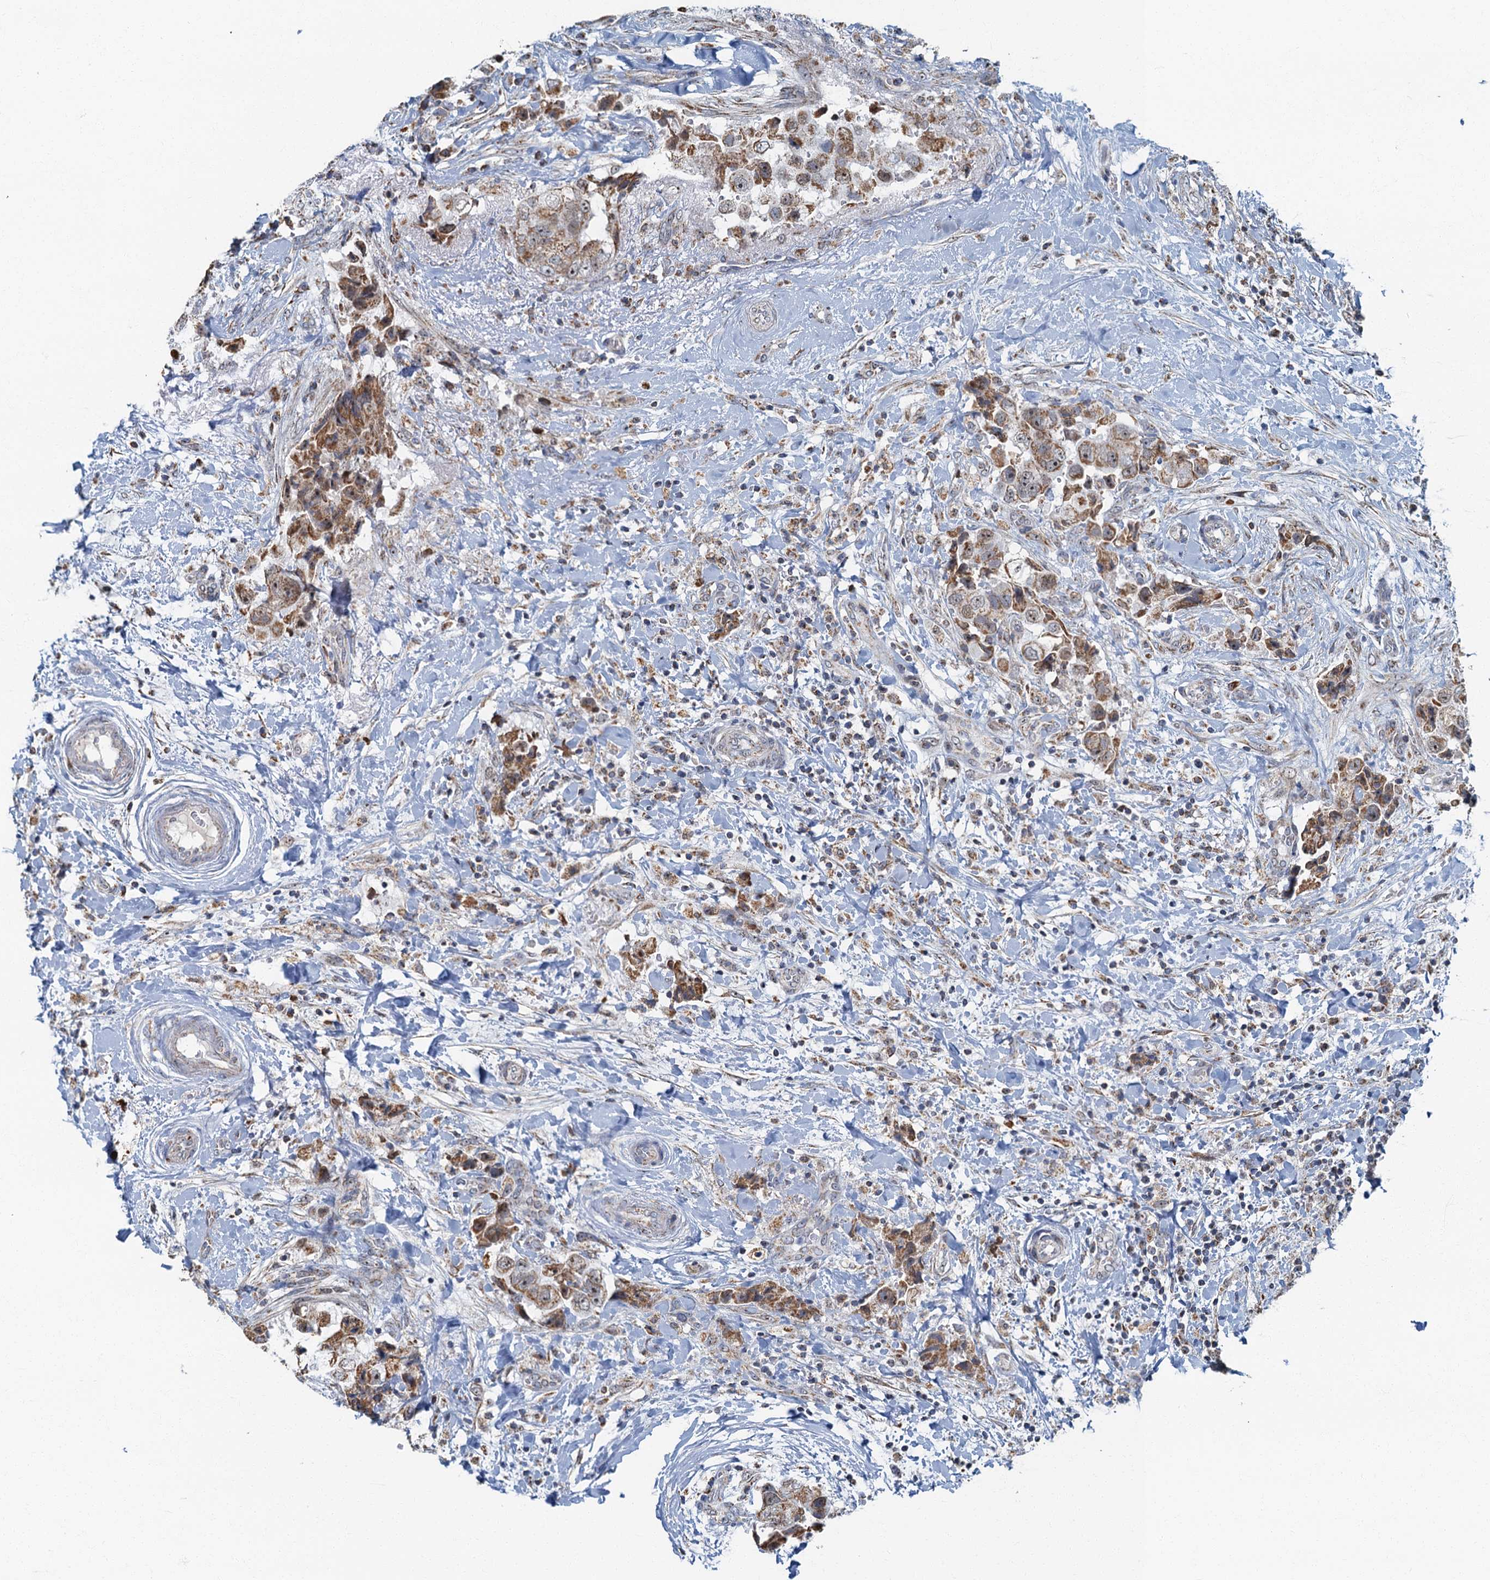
{"staining": {"intensity": "moderate", "quantity": ">75%", "location": "cytoplasmic/membranous"}, "tissue": "breast cancer", "cell_type": "Tumor cells", "image_type": "cancer", "snomed": [{"axis": "morphology", "description": "Normal tissue, NOS"}, {"axis": "morphology", "description": "Duct carcinoma"}, {"axis": "topography", "description": "Breast"}], "caption": "Breast cancer (infiltrating ductal carcinoma) stained for a protein reveals moderate cytoplasmic/membranous positivity in tumor cells. The staining was performed using DAB to visualize the protein expression in brown, while the nuclei were stained in blue with hematoxylin (Magnification: 20x).", "gene": "RAD9B", "patient": {"sex": "female", "age": 62}}